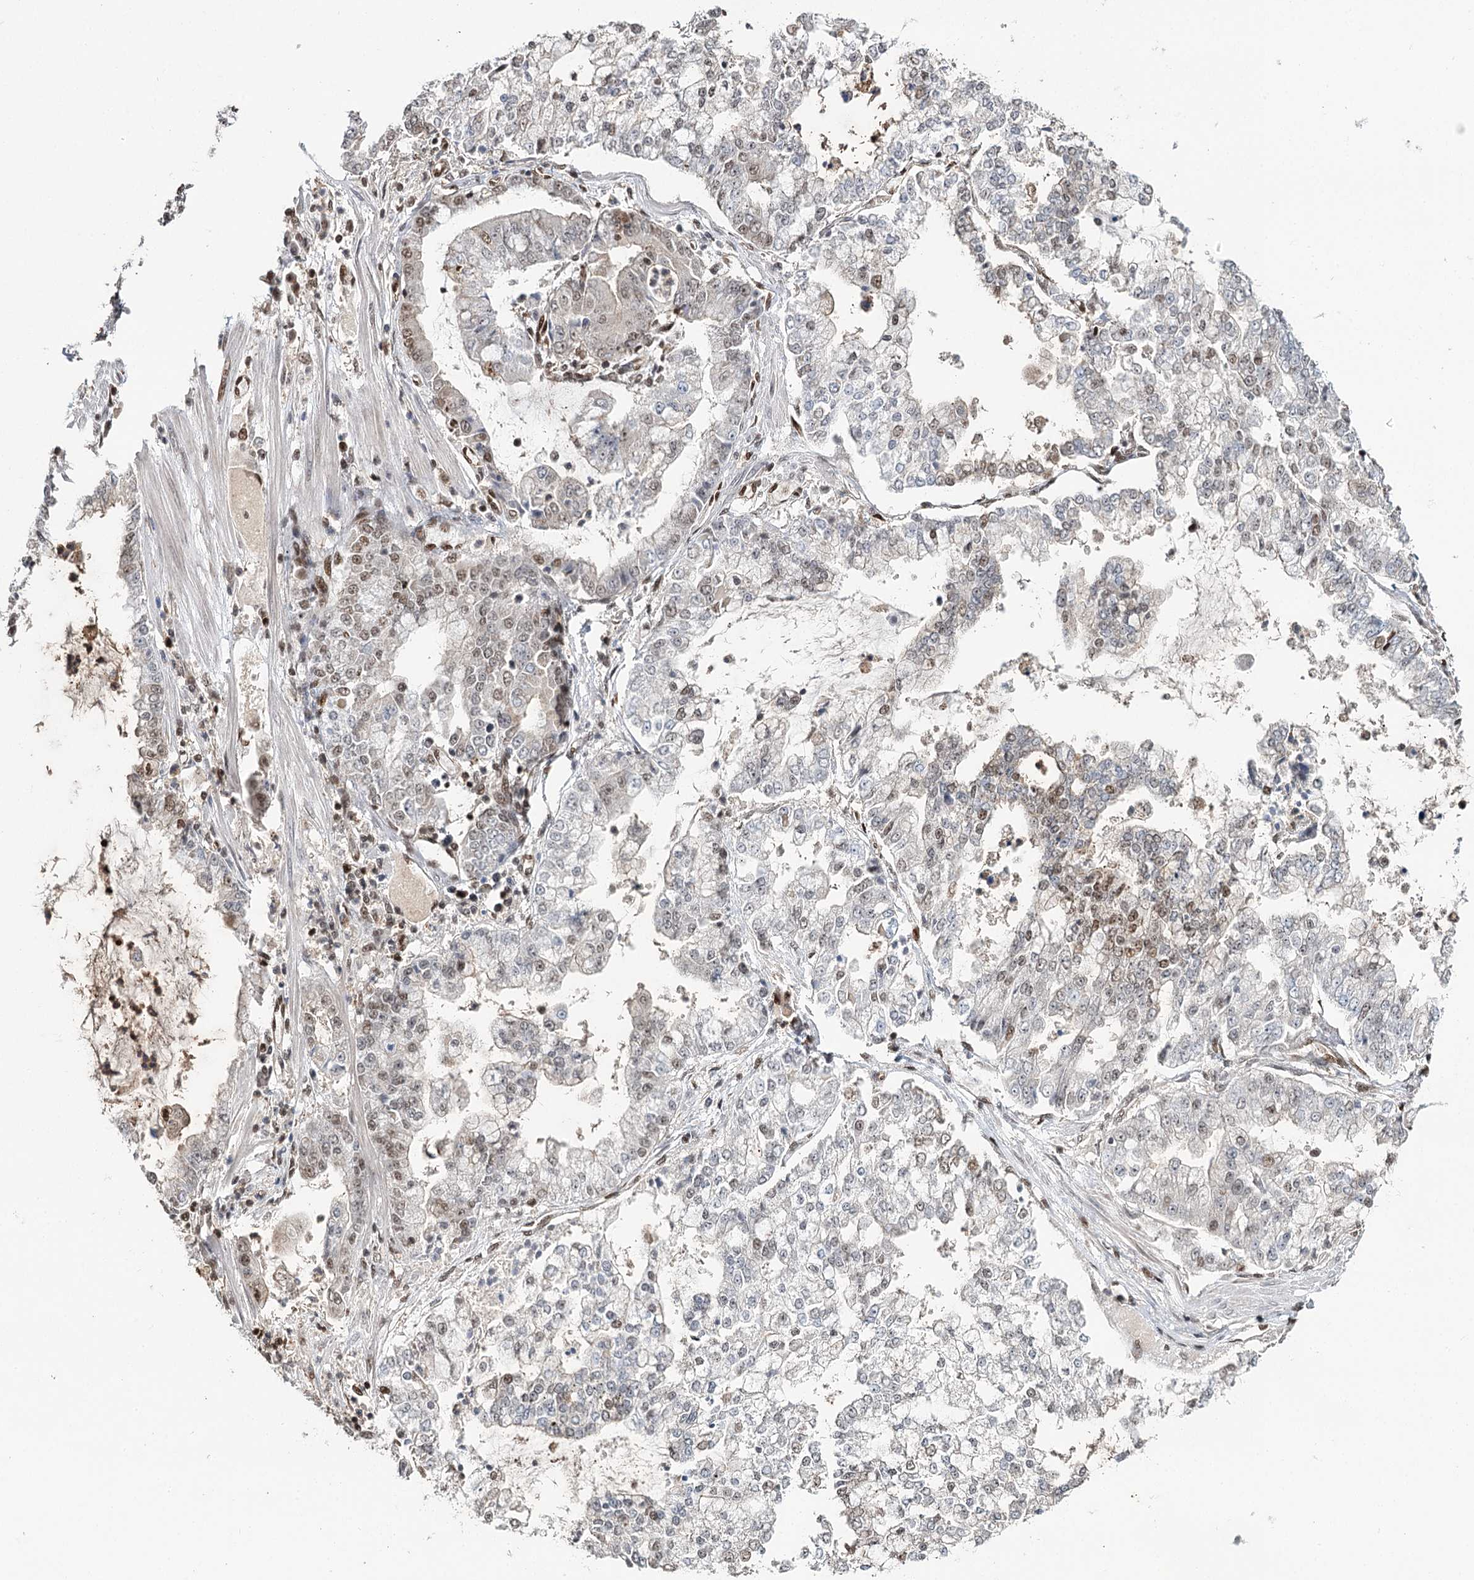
{"staining": {"intensity": "moderate", "quantity": "<25%", "location": "nuclear"}, "tissue": "stomach cancer", "cell_type": "Tumor cells", "image_type": "cancer", "snomed": [{"axis": "morphology", "description": "Adenocarcinoma, NOS"}, {"axis": "topography", "description": "Stomach"}], "caption": "Stomach cancer (adenocarcinoma) was stained to show a protein in brown. There is low levels of moderate nuclear staining in approximately <25% of tumor cells. (Stains: DAB in brown, nuclei in blue, Microscopy: brightfield microscopy at high magnification).", "gene": "RPS27A", "patient": {"sex": "male", "age": 76}}